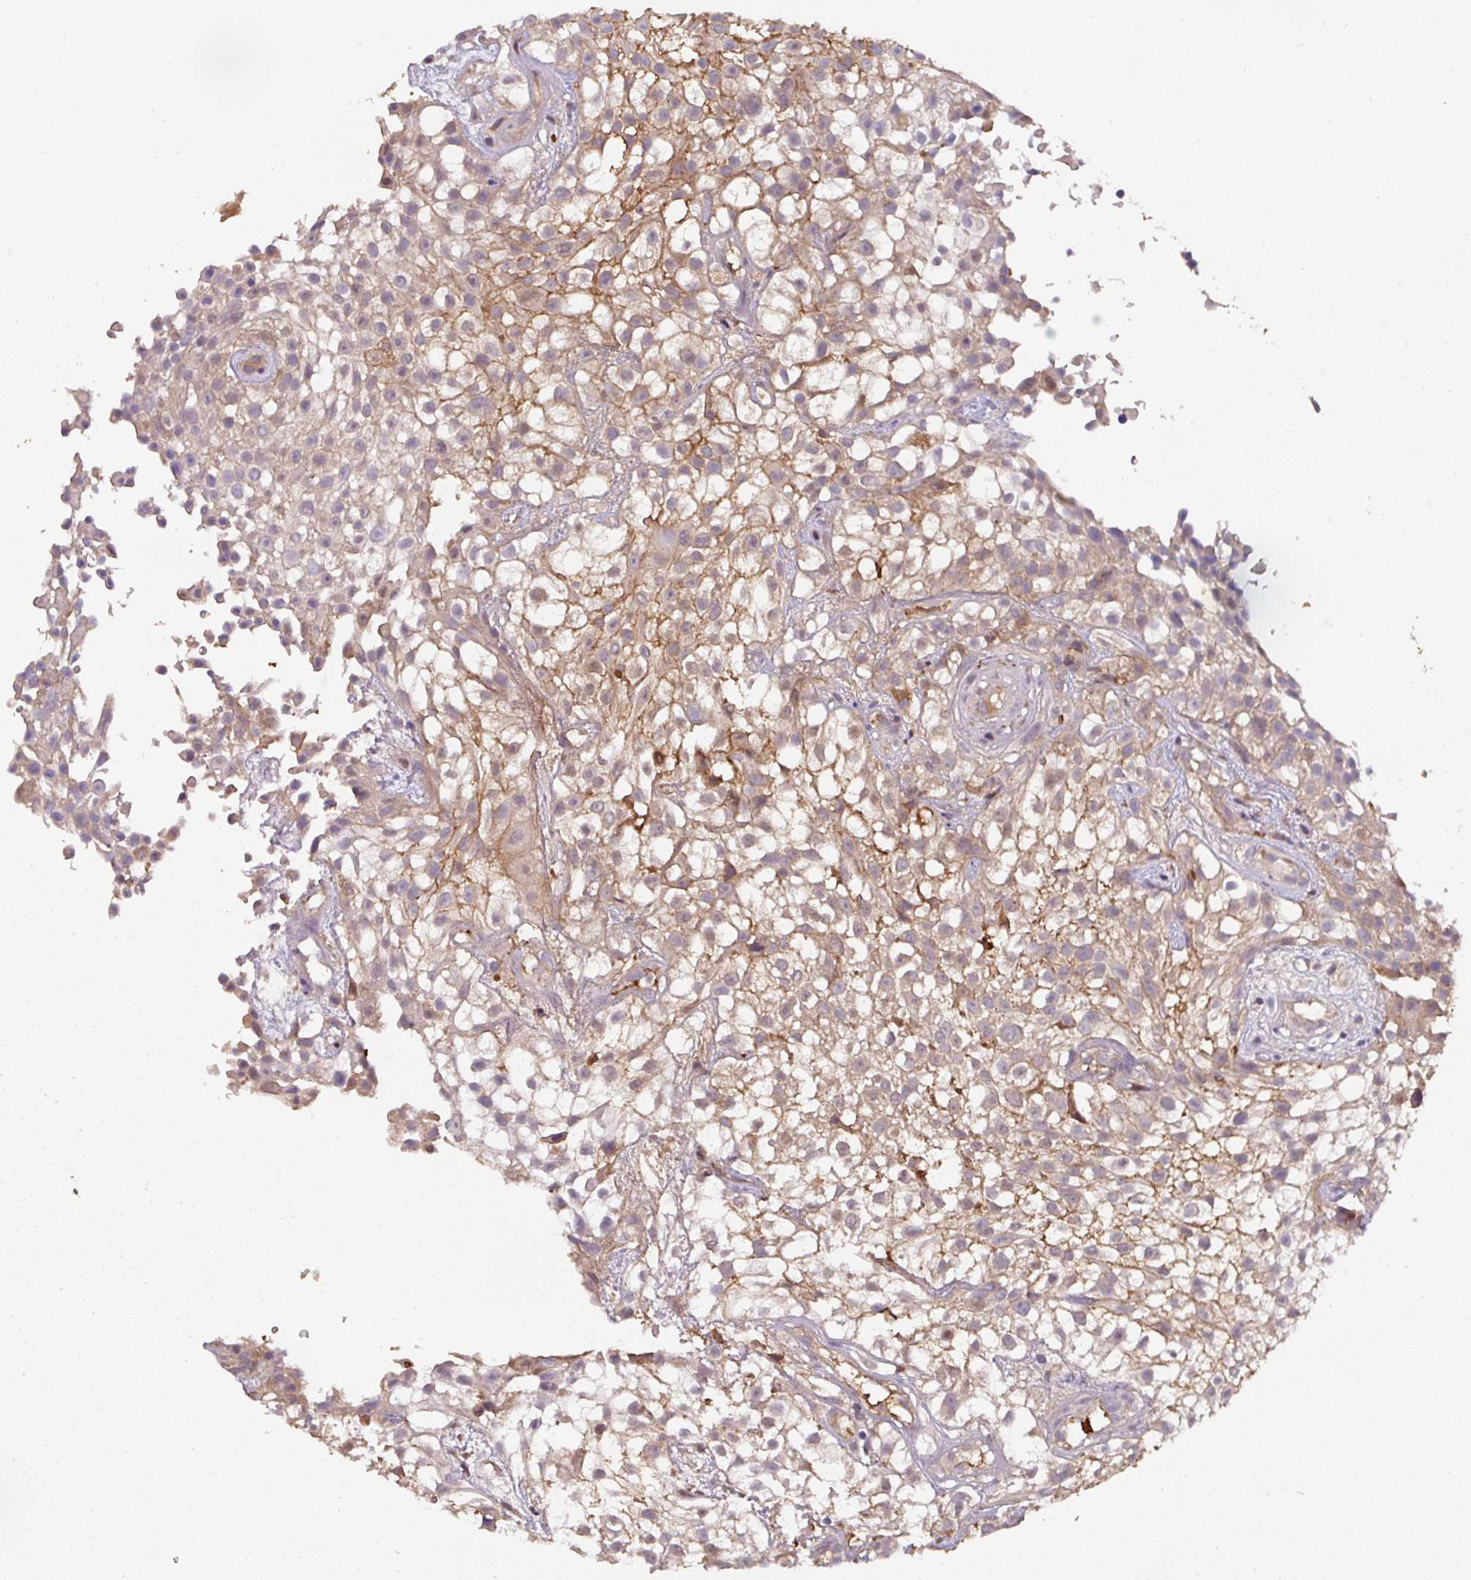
{"staining": {"intensity": "moderate", "quantity": ">75%", "location": "cytoplasmic/membranous"}, "tissue": "urothelial cancer", "cell_type": "Tumor cells", "image_type": "cancer", "snomed": [{"axis": "morphology", "description": "Urothelial carcinoma, High grade"}, {"axis": "topography", "description": "Urinary bladder"}], "caption": "Immunohistochemistry (IHC) (DAB (3,3'-diaminobenzidine)) staining of urothelial carcinoma (high-grade) shows moderate cytoplasmic/membranous protein expression in approximately >75% of tumor cells. The staining was performed using DAB (3,3'-diaminobenzidine) to visualize the protein expression in brown, while the nuclei were stained in blue with hematoxylin (Magnification: 20x).", "gene": "ST13", "patient": {"sex": "male", "age": 56}}